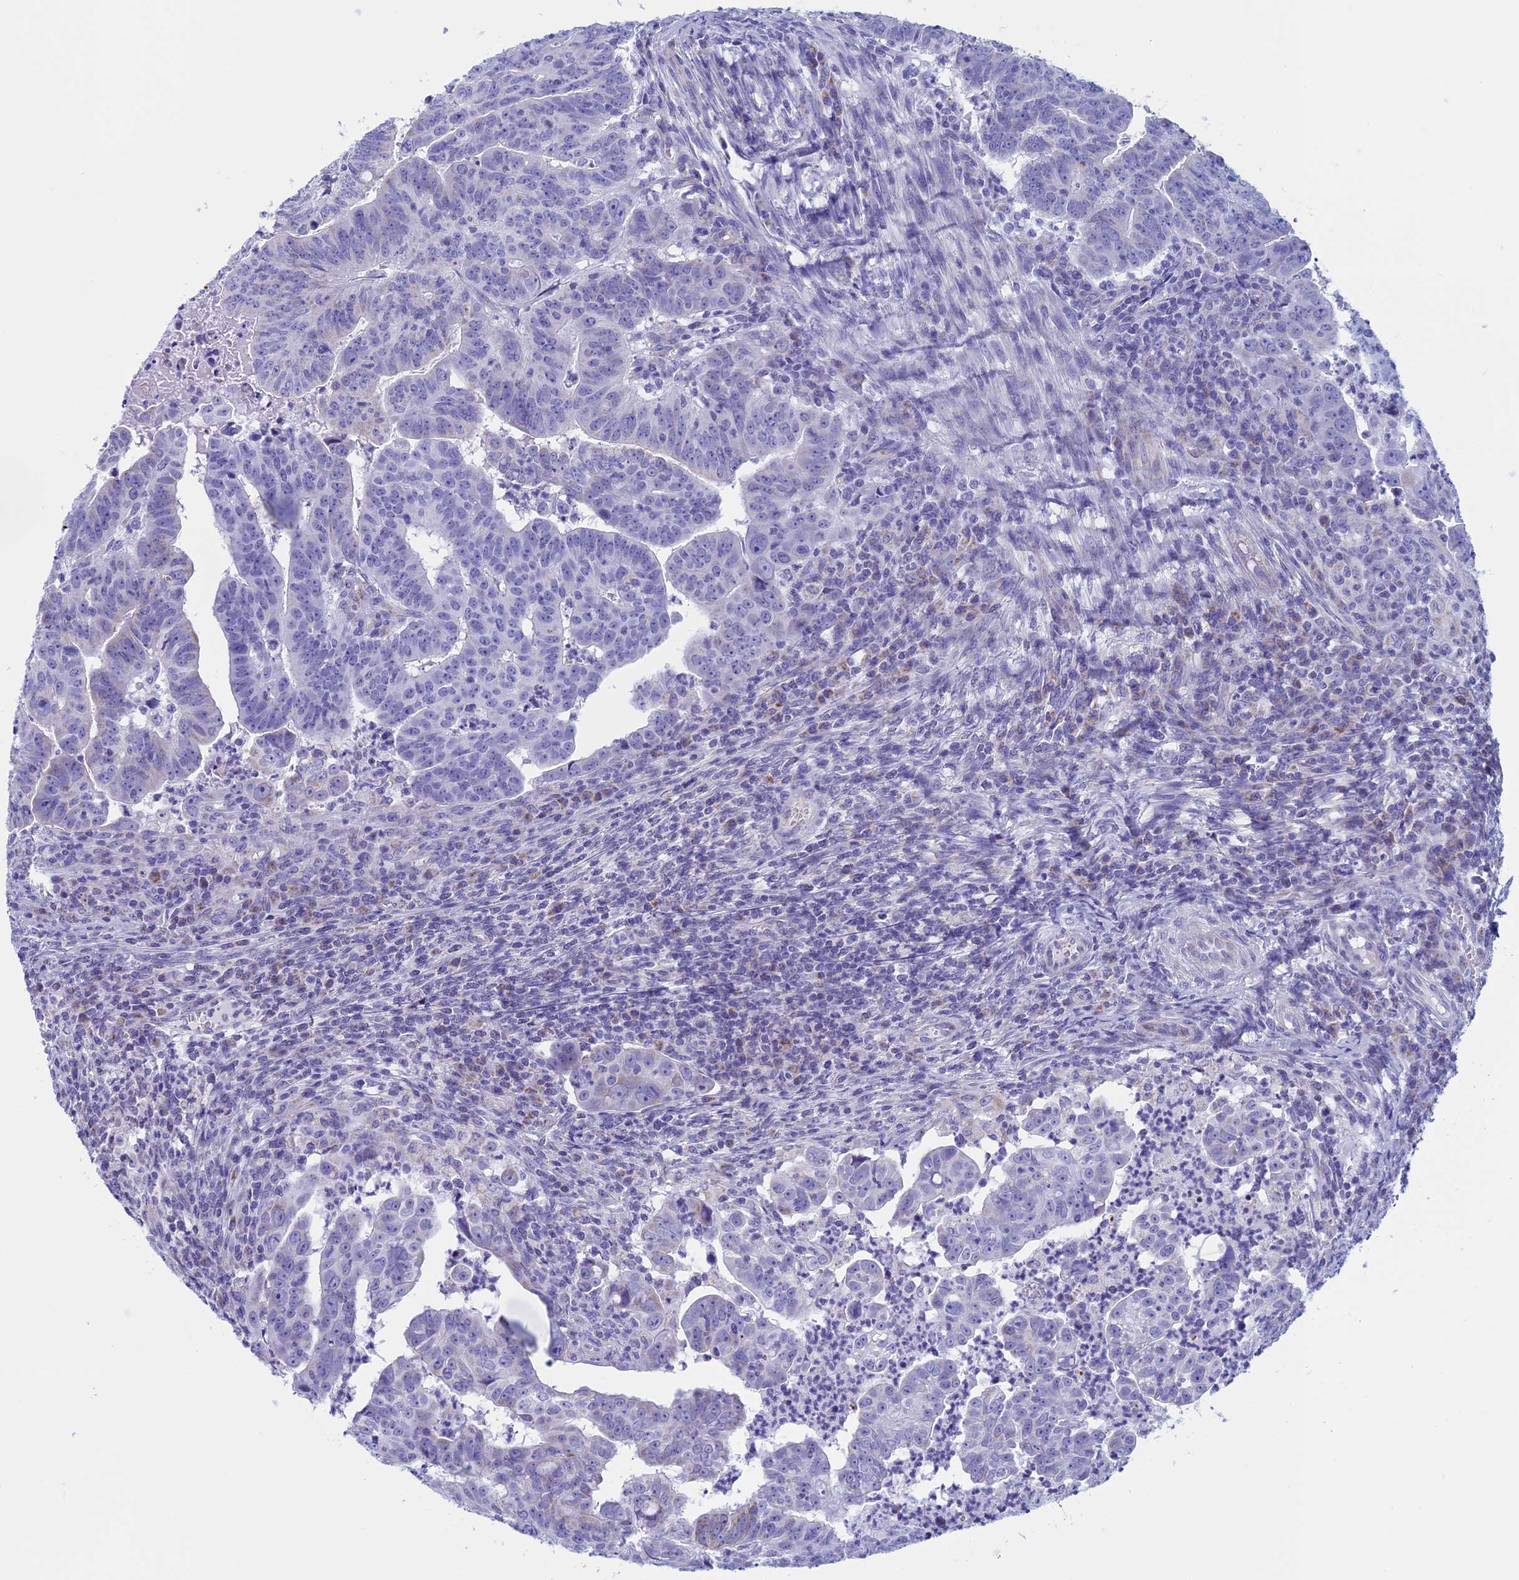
{"staining": {"intensity": "negative", "quantity": "none", "location": "none"}, "tissue": "colorectal cancer", "cell_type": "Tumor cells", "image_type": "cancer", "snomed": [{"axis": "morphology", "description": "Adenocarcinoma, NOS"}, {"axis": "topography", "description": "Rectum"}], "caption": "The immunohistochemistry (IHC) histopathology image has no significant positivity in tumor cells of colorectal cancer tissue.", "gene": "NDUFB9", "patient": {"sex": "male", "age": 69}}